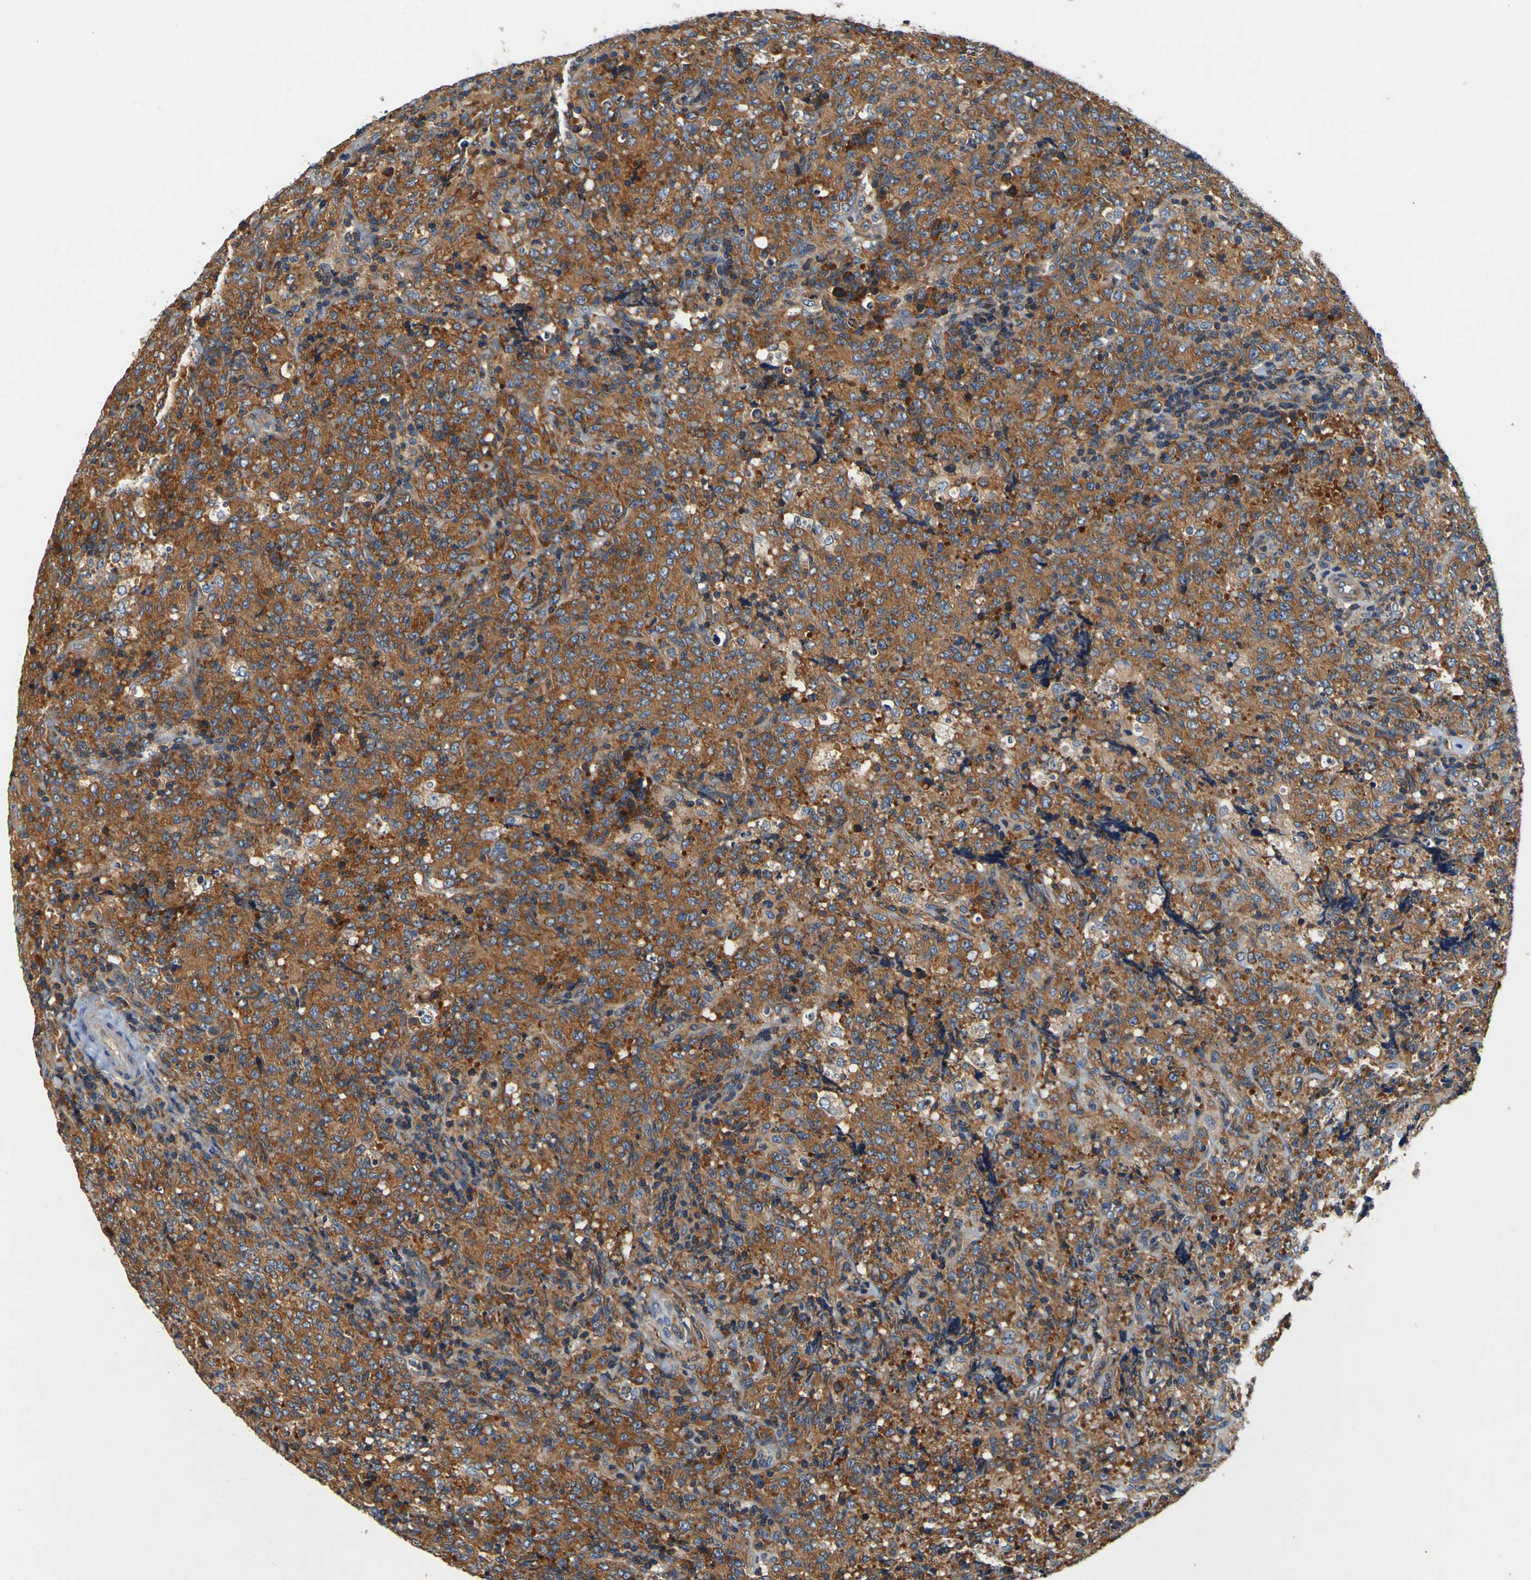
{"staining": {"intensity": "strong", "quantity": ">75%", "location": "cytoplasmic/membranous"}, "tissue": "lymphoma", "cell_type": "Tumor cells", "image_type": "cancer", "snomed": [{"axis": "morphology", "description": "Malignant lymphoma, non-Hodgkin's type, High grade"}, {"axis": "topography", "description": "Tonsil"}], "caption": "Immunohistochemistry (IHC) histopathology image of malignant lymphoma, non-Hodgkin's type (high-grade) stained for a protein (brown), which demonstrates high levels of strong cytoplasmic/membranous positivity in about >75% of tumor cells.", "gene": "CNR2", "patient": {"sex": "female", "age": 36}}